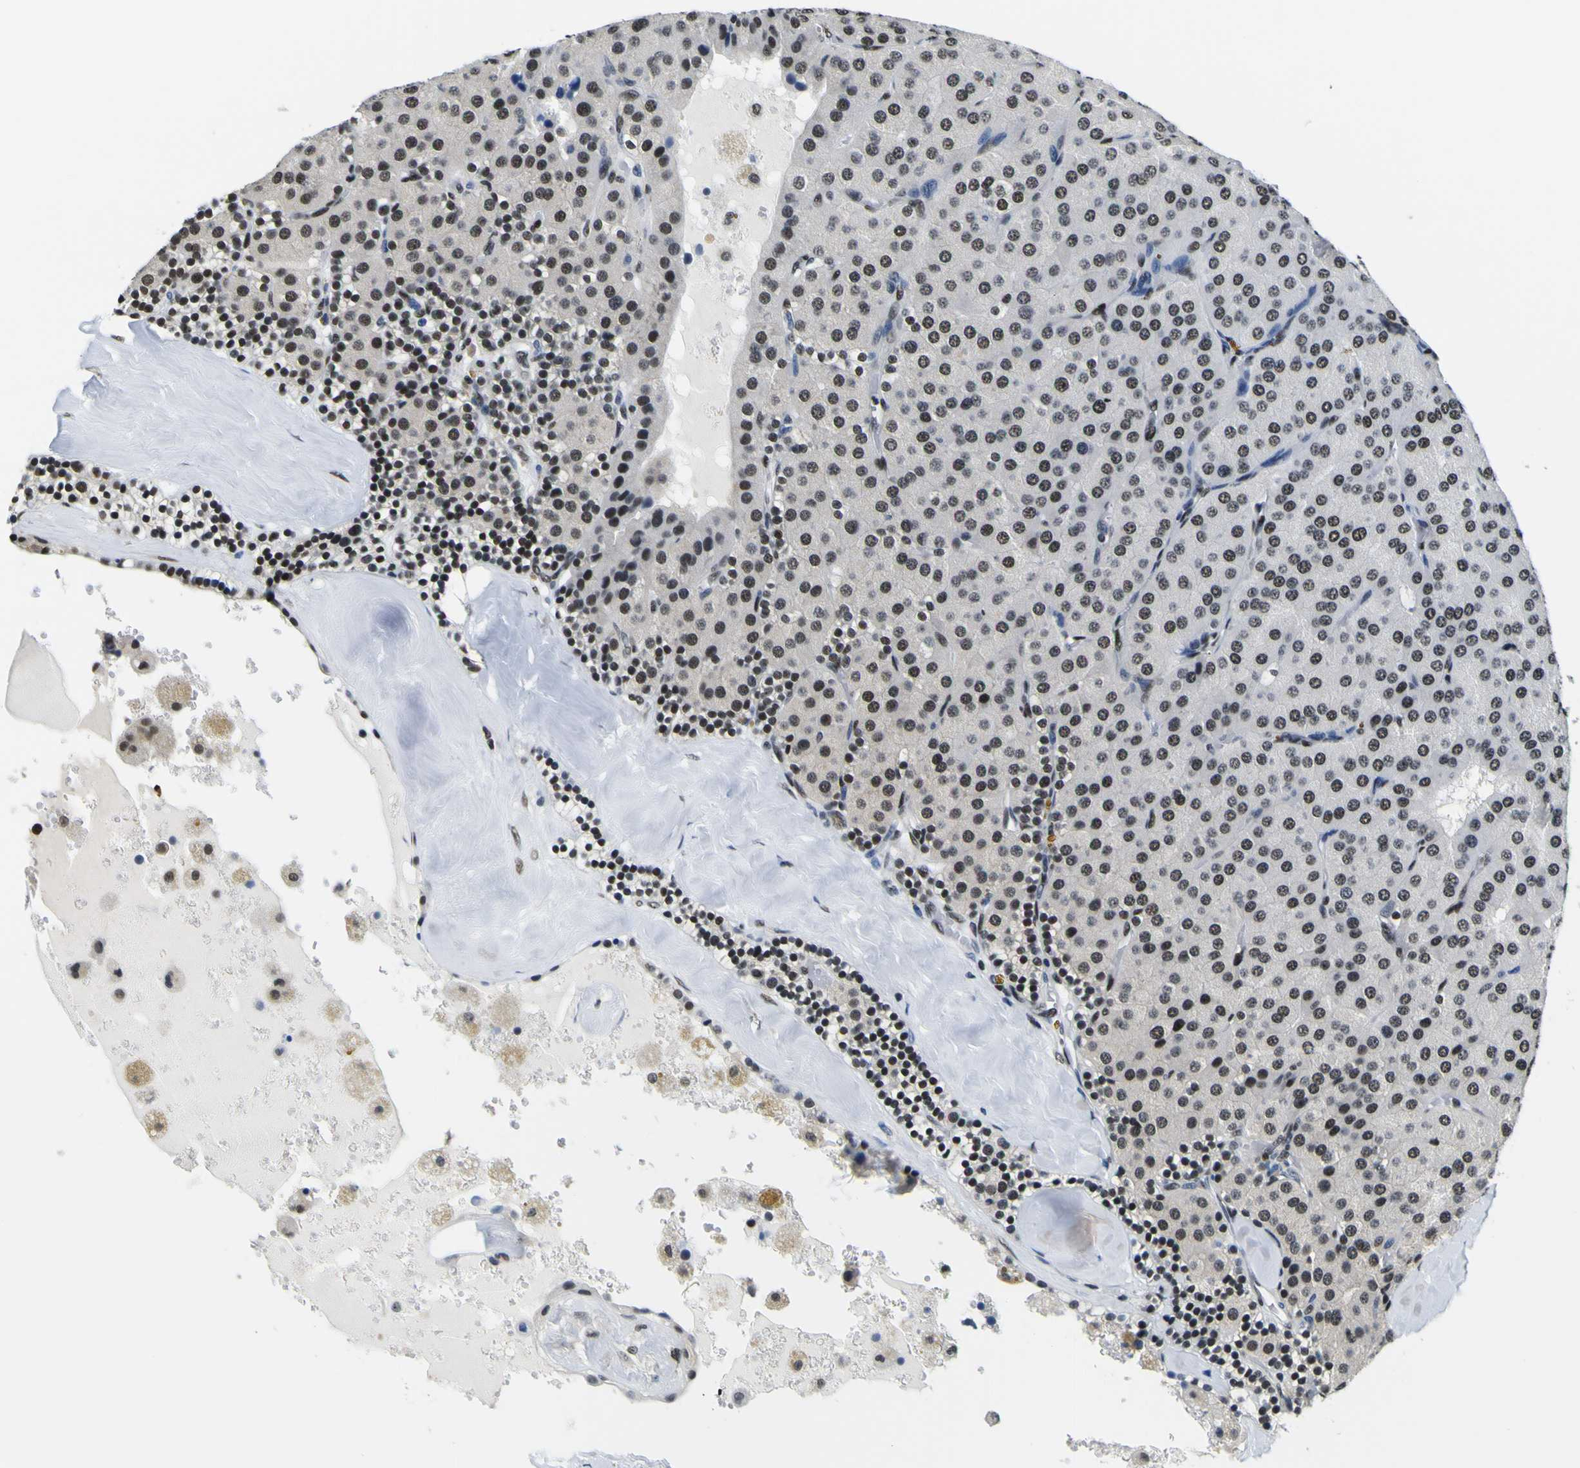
{"staining": {"intensity": "strong", "quantity": ">75%", "location": "nuclear"}, "tissue": "parathyroid gland", "cell_type": "Glandular cells", "image_type": "normal", "snomed": [{"axis": "morphology", "description": "Normal tissue, NOS"}, {"axis": "morphology", "description": "Adenoma, NOS"}, {"axis": "topography", "description": "Parathyroid gland"}], "caption": "The histopathology image exhibits staining of benign parathyroid gland, revealing strong nuclear protein expression (brown color) within glandular cells. The protein of interest is shown in brown color, while the nuclei are stained blue.", "gene": "SP1", "patient": {"sex": "female", "age": 86}}